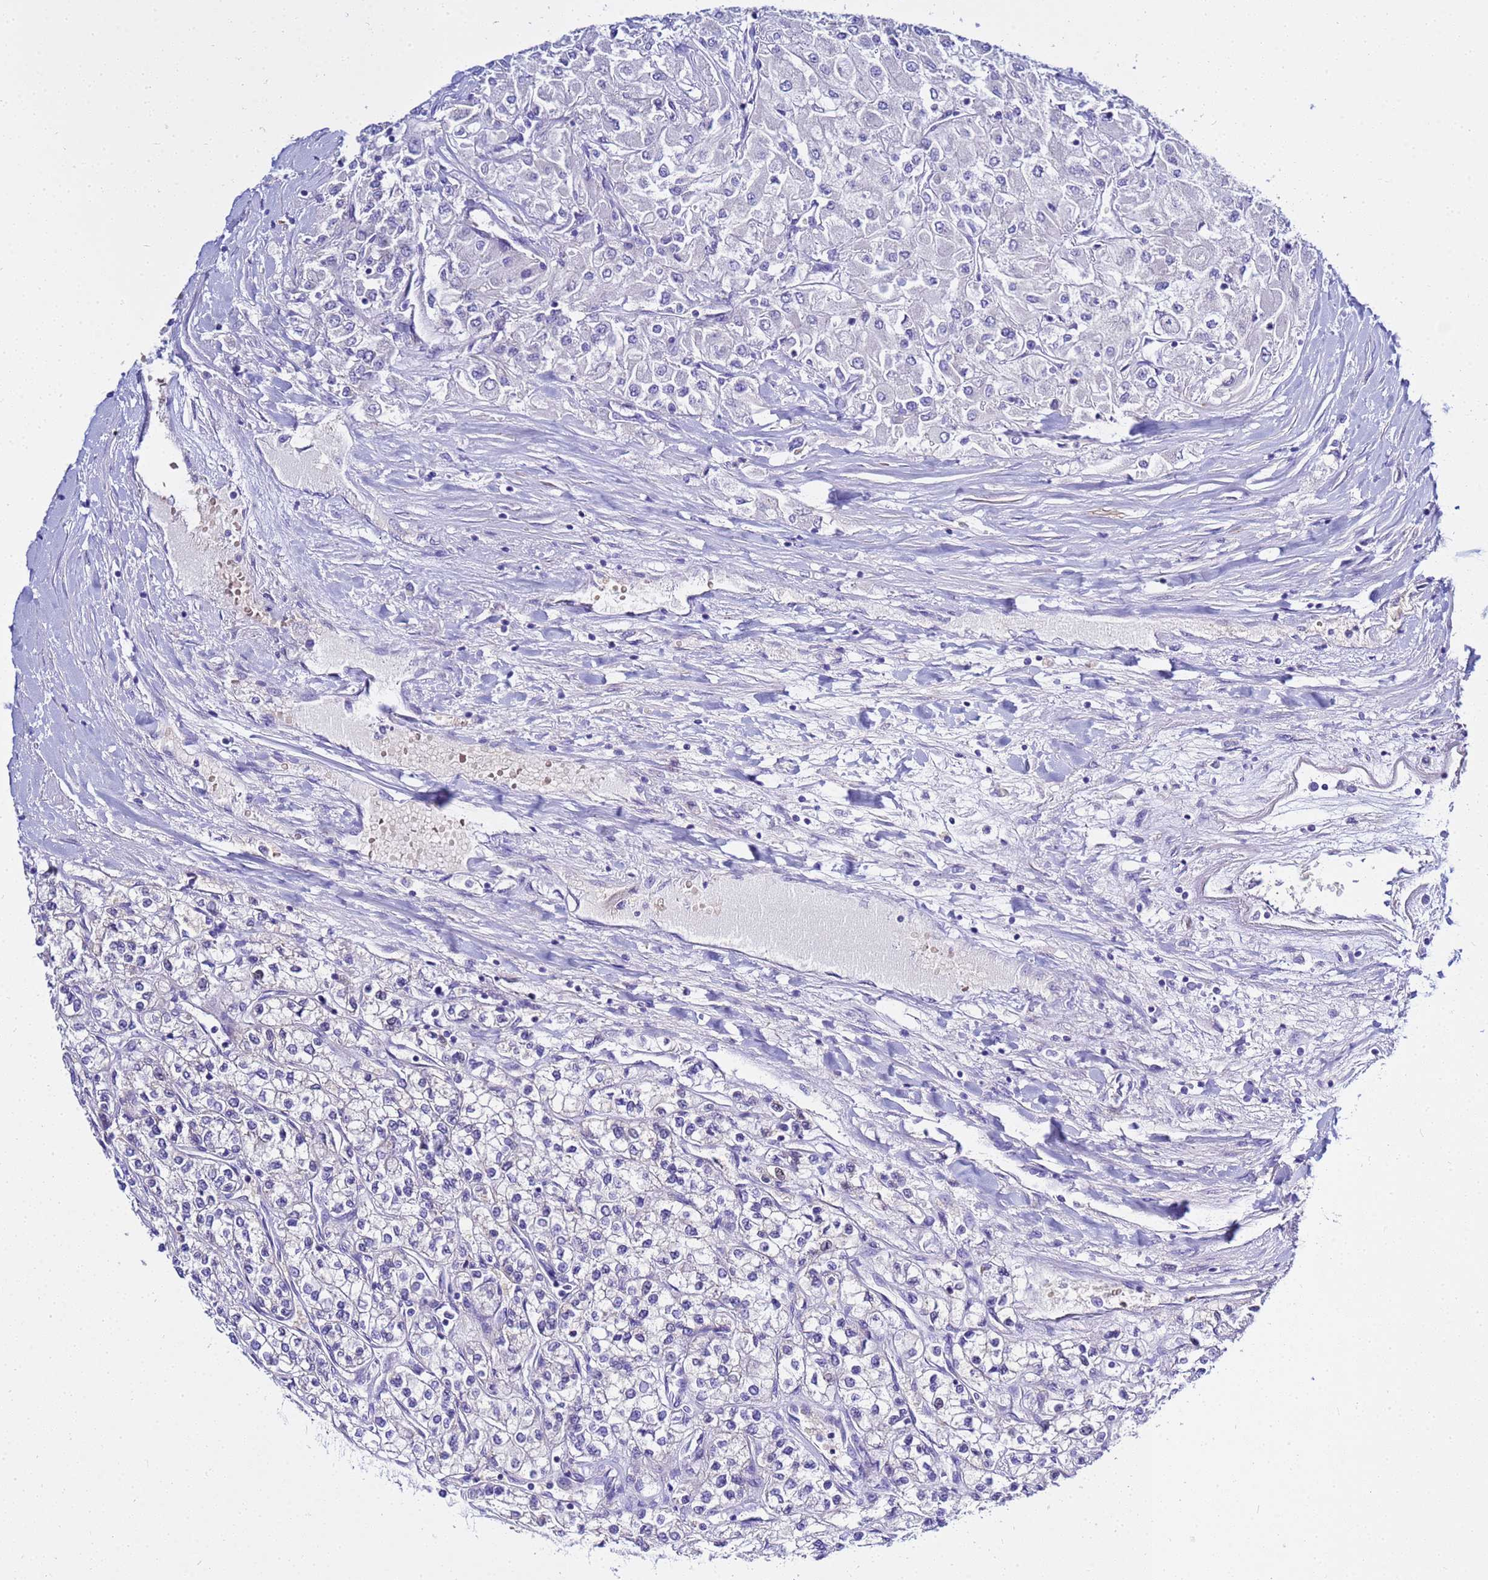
{"staining": {"intensity": "negative", "quantity": "none", "location": "none"}, "tissue": "renal cancer", "cell_type": "Tumor cells", "image_type": "cancer", "snomed": [{"axis": "morphology", "description": "Adenocarcinoma, NOS"}, {"axis": "topography", "description": "Kidney"}], "caption": "High magnification brightfield microscopy of adenocarcinoma (renal) stained with DAB (brown) and counterstained with hematoxylin (blue): tumor cells show no significant expression.", "gene": "USP18", "patient": {"sex": "male", "age": 80}}